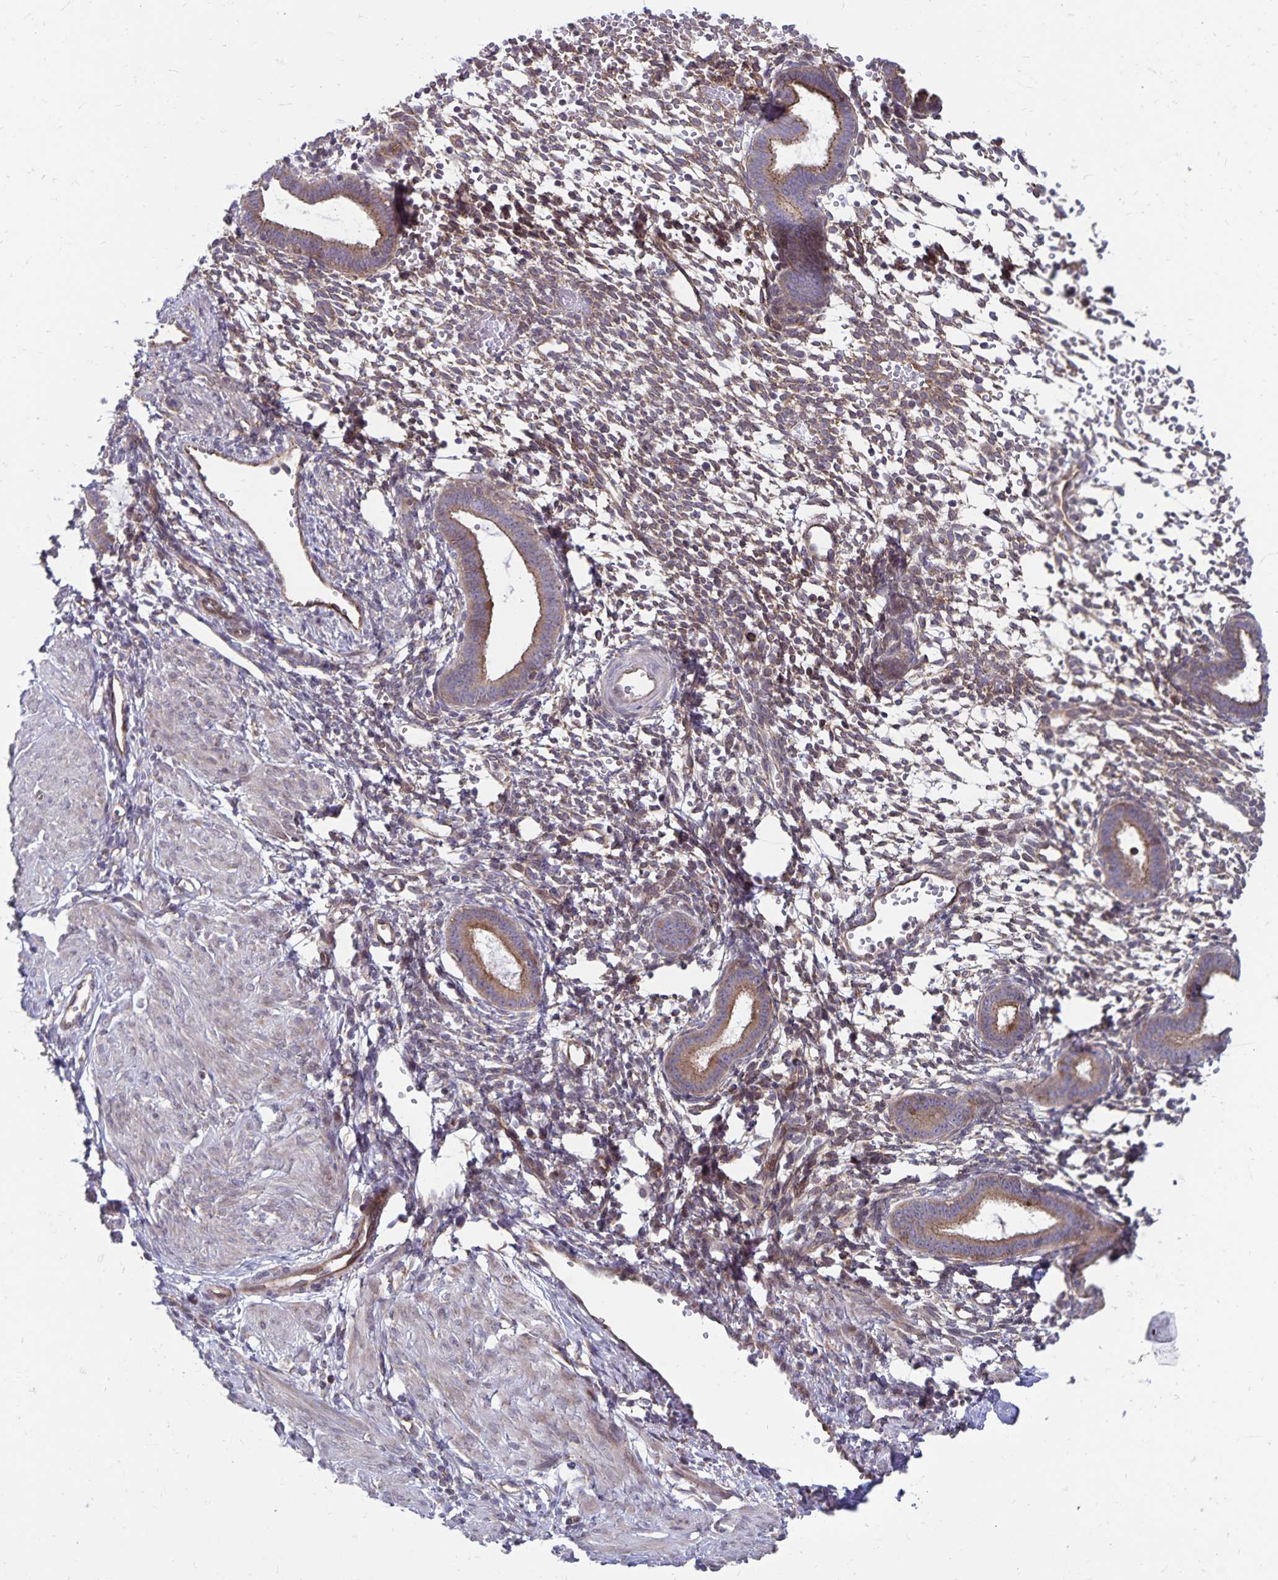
{"staining": {"intensity": "moderate", "quantity": "25%-75%", "location": "cytoplasmic/membranous"}, "tissue": "endometrium", "cell_type": "Cells in endometrial stroma", "image_type": "normal", "snomed": [{"axis": "morphology", "description": "Normal tissue, NOS"}, {"axis": "topography", "description": "Endometrium"}], "caption": "Immunohistochemistry (DAB) staining of normal human endometrium reveals moderate cytoplasmic/membranous protein expression in approximately 25%-75% of cells in endometrial stroma.", "gene": "SEC62", "patient": {"sex": "female", "age": 36}}